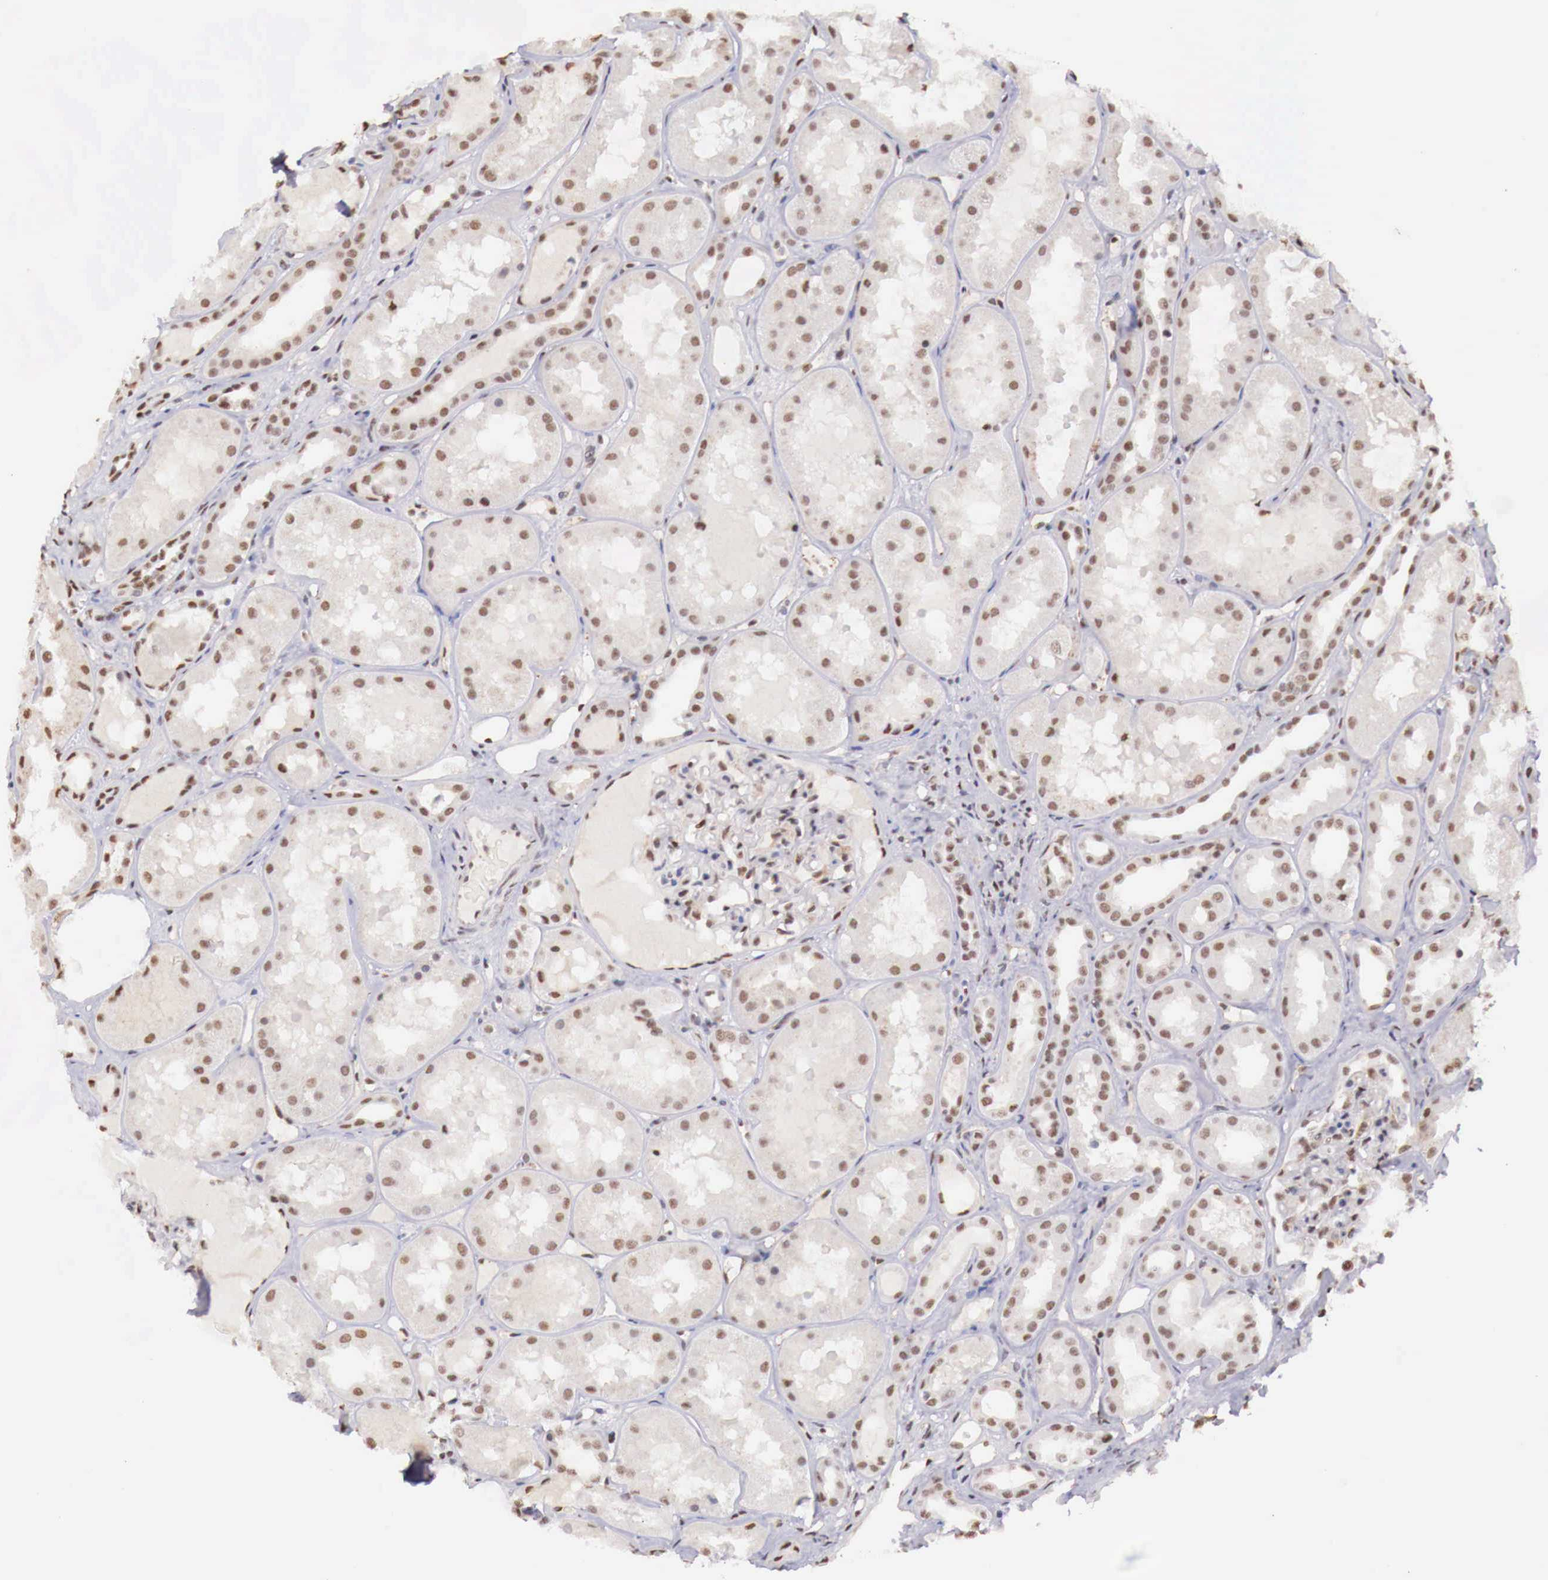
{"staining": {"intensity": "moderate", "quantity": "25%-75%", "location": "nuclear"}, "tissue": "kidney", "cell_type": "Cells in glomeruli", "image_type": "normal", "snomed": [{"axis": "morphology", "description": "Normal tissue, NOS"}, {"axis": "topography", "description": "Kidney"}], "caption": "The micrograph exhibits a brown stain indicating the presence of a protein in the nuclear of cells in glomeruli in kidney. The protein is stained brown, and the nuclei are stained in blue (DAB IHC with brightfield microscopy, high magnification).", "gene": "FOXP2", "patient": {"sex": "male", "age": 36}}